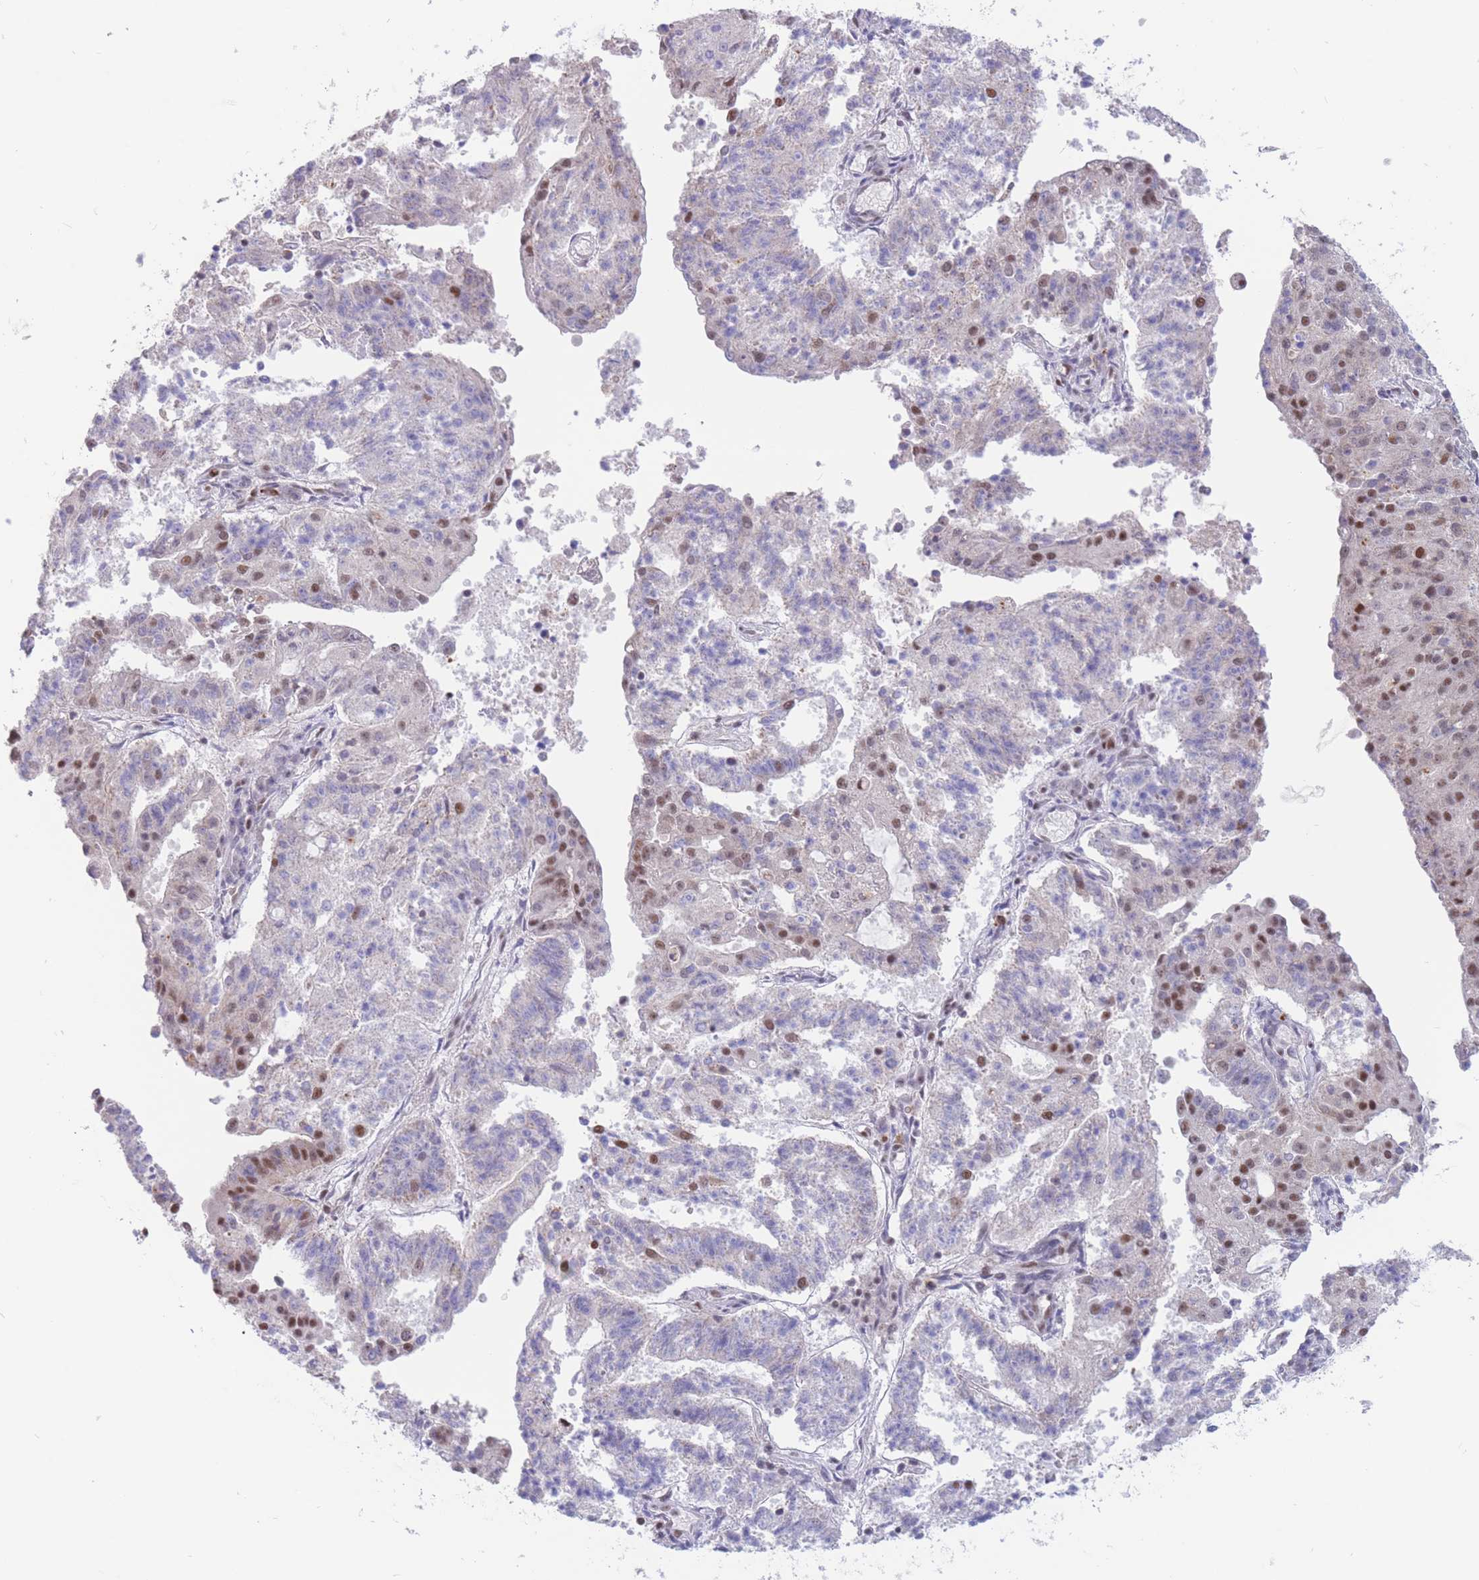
{"staining": {"intensity": "moderate", "quantity": "<25%", "location": "nuclear"}, "tissue": "endometrial cancer", "cell_type": "Tumor cells", "image_type": "cancer", "snomed": [{"axis": "morphology", "description": "Adenocarcinoma, NOS"}, {"axis": "topography", "description": "Endometrium"}], "caption": "IHC image of neoplastic tissue: adenocarcinoma (endometrial) stained using immunohistochemistry (IHC) shows low levels of moderate protein expression localized specifically in the nuclear of tumor cells, appearing as a nuclear brown color.", "gene": "SMAD9", "patient": {"sex": "female", "age": 82}}